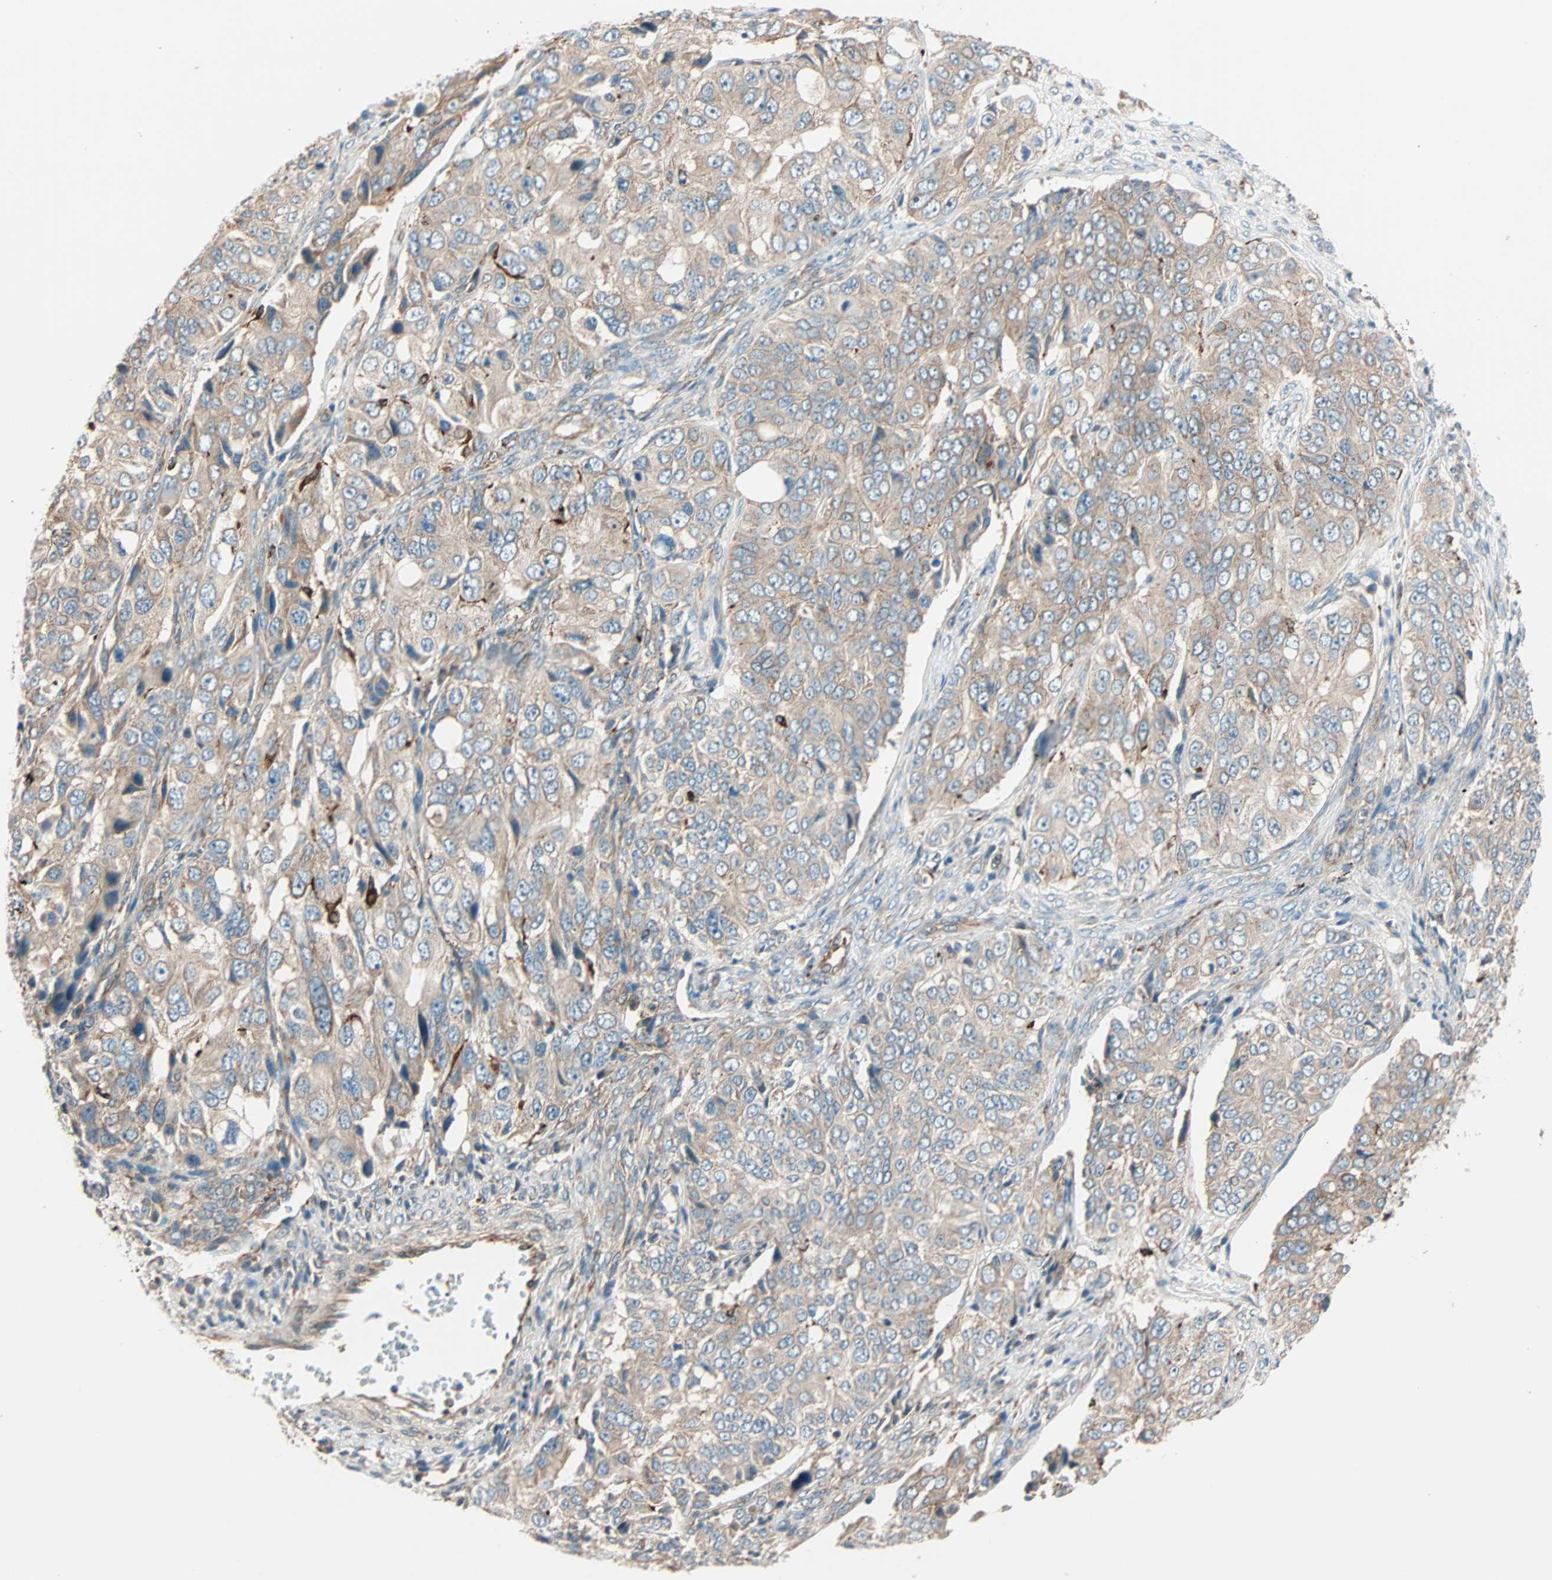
{"staining": {"intensity": "weak", "quantity": ">75%", "location": "cytoplasmic/membranous"}, "tissue": "ovarian cancer", "cell_type": "Tumor cells", "image_type": "cancer", "snomed": [{"axis": "morphology", "description": "Carcinoma, endometroid"}, {"axis": "topography", "description": "Ovary"}], "caption": "IHC (DAB (3,3'-diaminobenzidine)) staining of ovarian cancer exhibits weak cytoplasmic/membranous protein staining in approximately >75% of tumor cells.", "gene": "PHYH", "patient": {"sex": "female", "age": 51}}